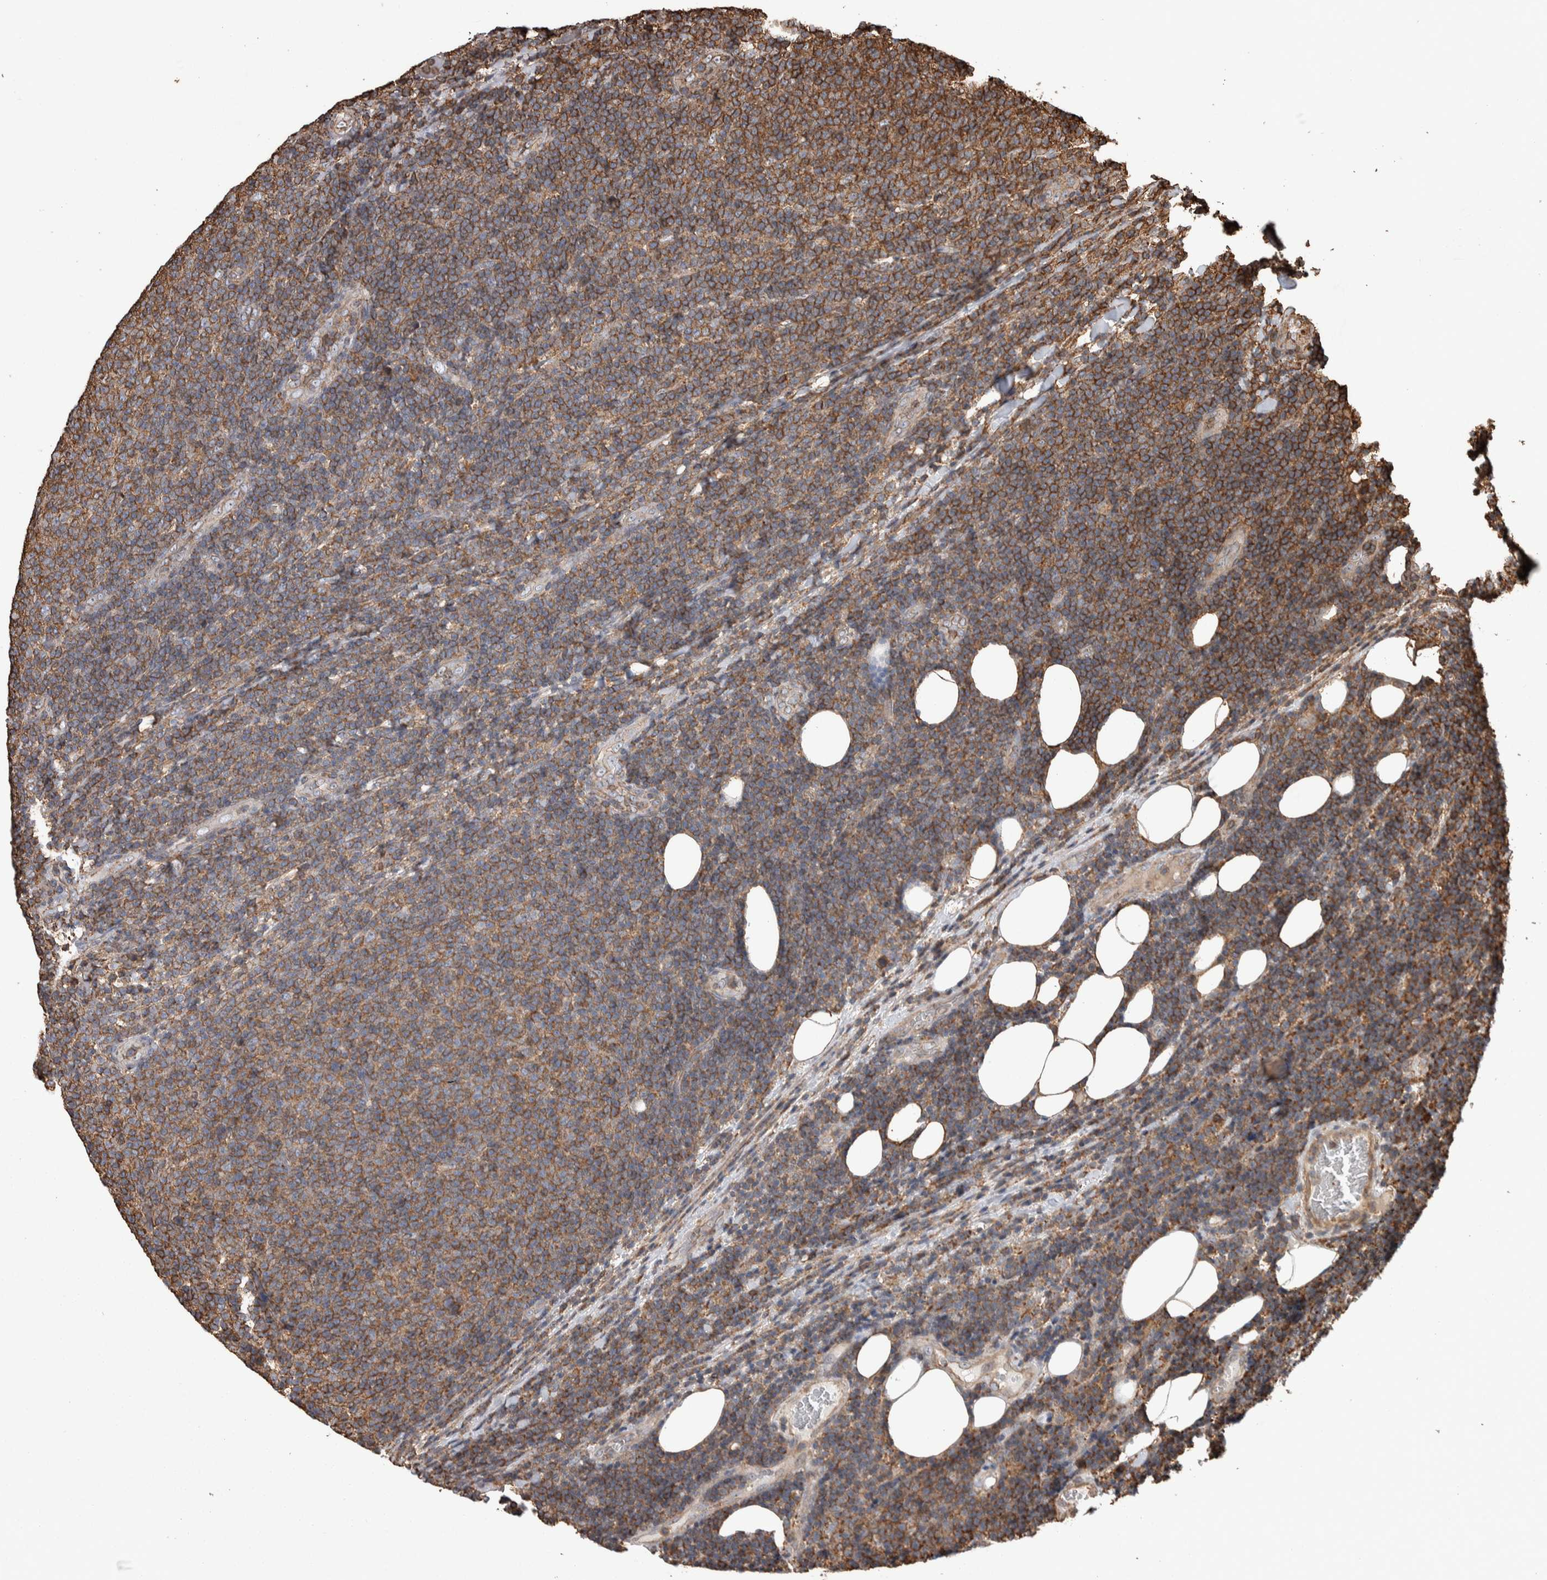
{"staining": {"intensity": "moderate", "quantity": ">75%", "location": "cytoplasmic/membranous"}, "tissue": "lymphoma", "cell_type": "Tumor cells", "image_type": "cancer", "snomed": [{"axis": "morphology", "description": "Malignant lymphoma, non-Hodgkin's type, Low grade"}, {"axis": "topography", "description": "Lymph node"}], "caption": "The image shows a brown stain indicating the presence of a protein in the cytoplasmic/membranous of tumor cells in low-grade malignant lymphoma, non-Hodgkin's type.", "gene": "ENPP2", "patient": {"sex": "male", "age": 66}}